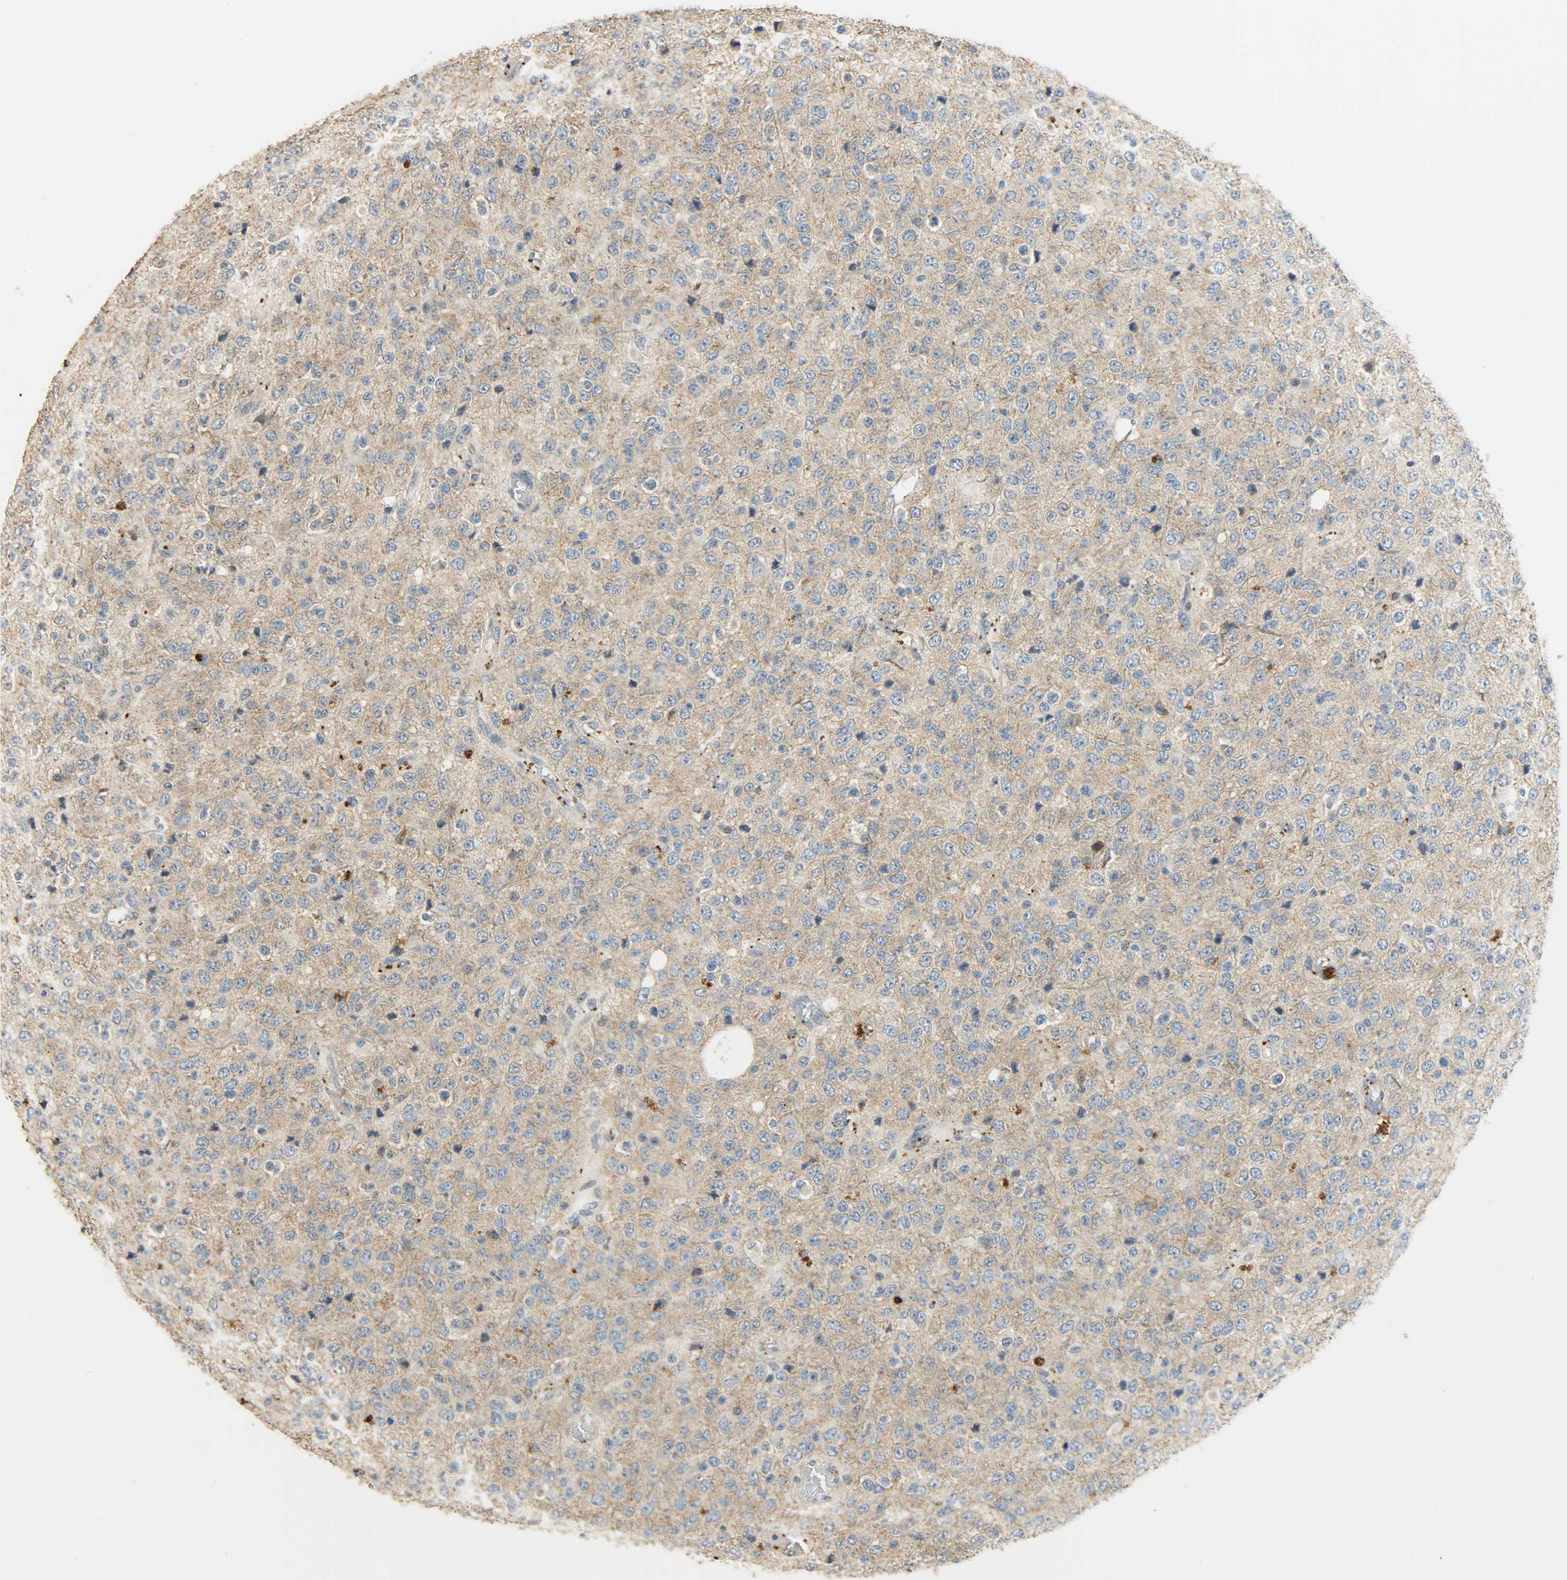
{"staining": {"intensity": "moderate", "quantity": "25%-75%", "location": "cytoplasmic/membranous"}, "tissue": "glioma", "cell_type": "Tumor cells", "image_type": "cancer", "snomed": [{"axis": "morphology", "description": "Glioma, malignant, High grade"}, {"axis": "topography", "description": "pancreas cauda"}], "caption": "A medium amount of moderate cytoplasmic/membranous expression is seen in about 25%-75% of tumor cells in malignant high-grade glioma tissue. Nuclei are stained in blue.", "gene": "GIT2", "patient": {"sex": "male", "age": 60}}